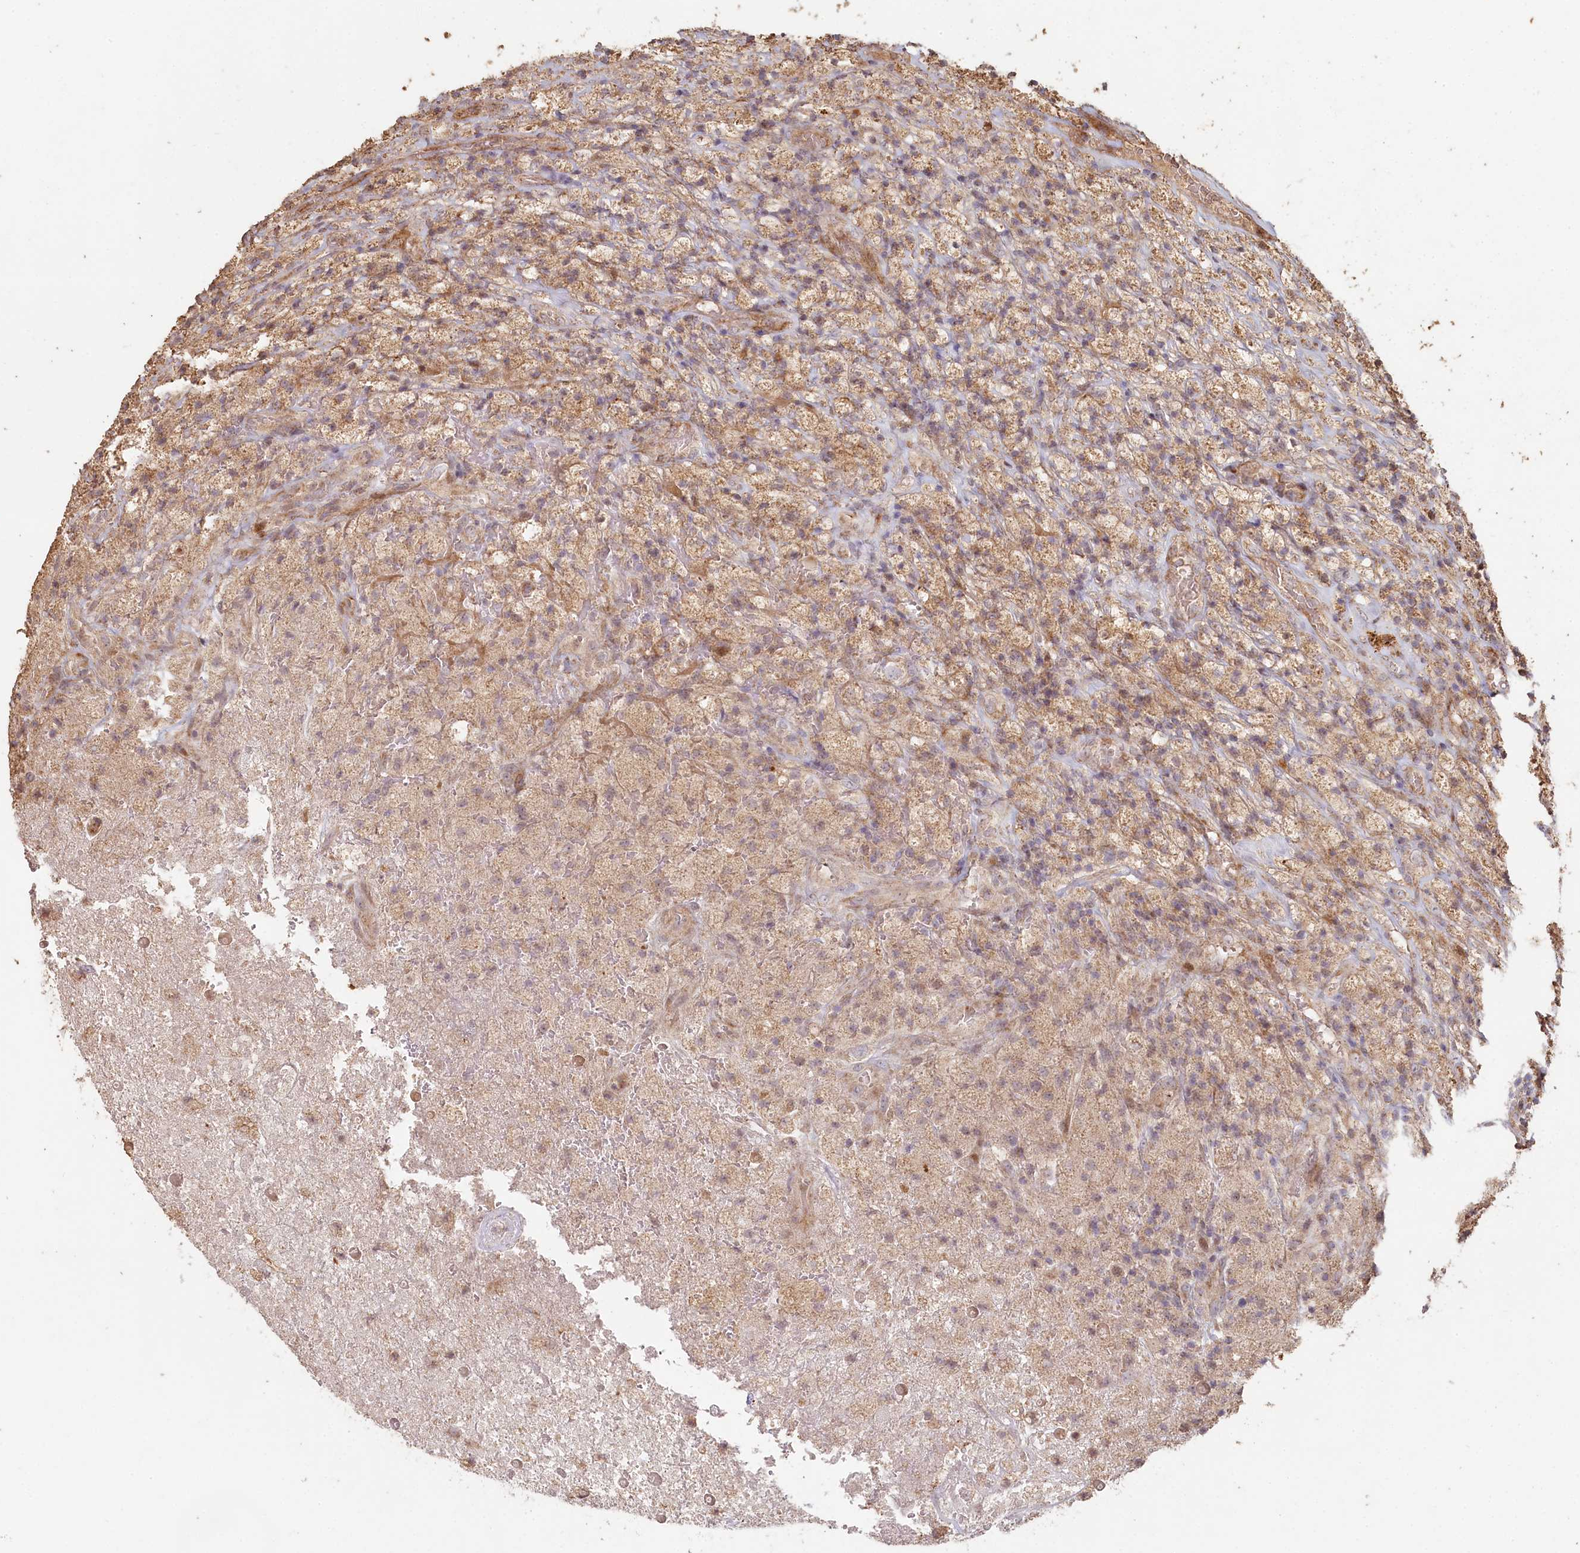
{"staining": {"intensity": "weak", "quantity": ">75%", "location": "cytoplasmic/membranous"}, "tissue": "glioma", "cell_type": "Tumor cells", "image_type": "cancer", "snomed": [{"axis": "morphology", "description": "Glioma, malignant, High grade"}, {"axis": "topography", "description": "Brain"}], "caption": "Malignant glioma (high-grade) was stained to show a protein in brown. There is low levels of weak cytoplasmic/membranous positivity in about >75% of tumor cells. (DAB = brown stain, brightfield microscopy at high magnification).", "gene": "HAL", "patient": {"sex": "male", "age": 69}}